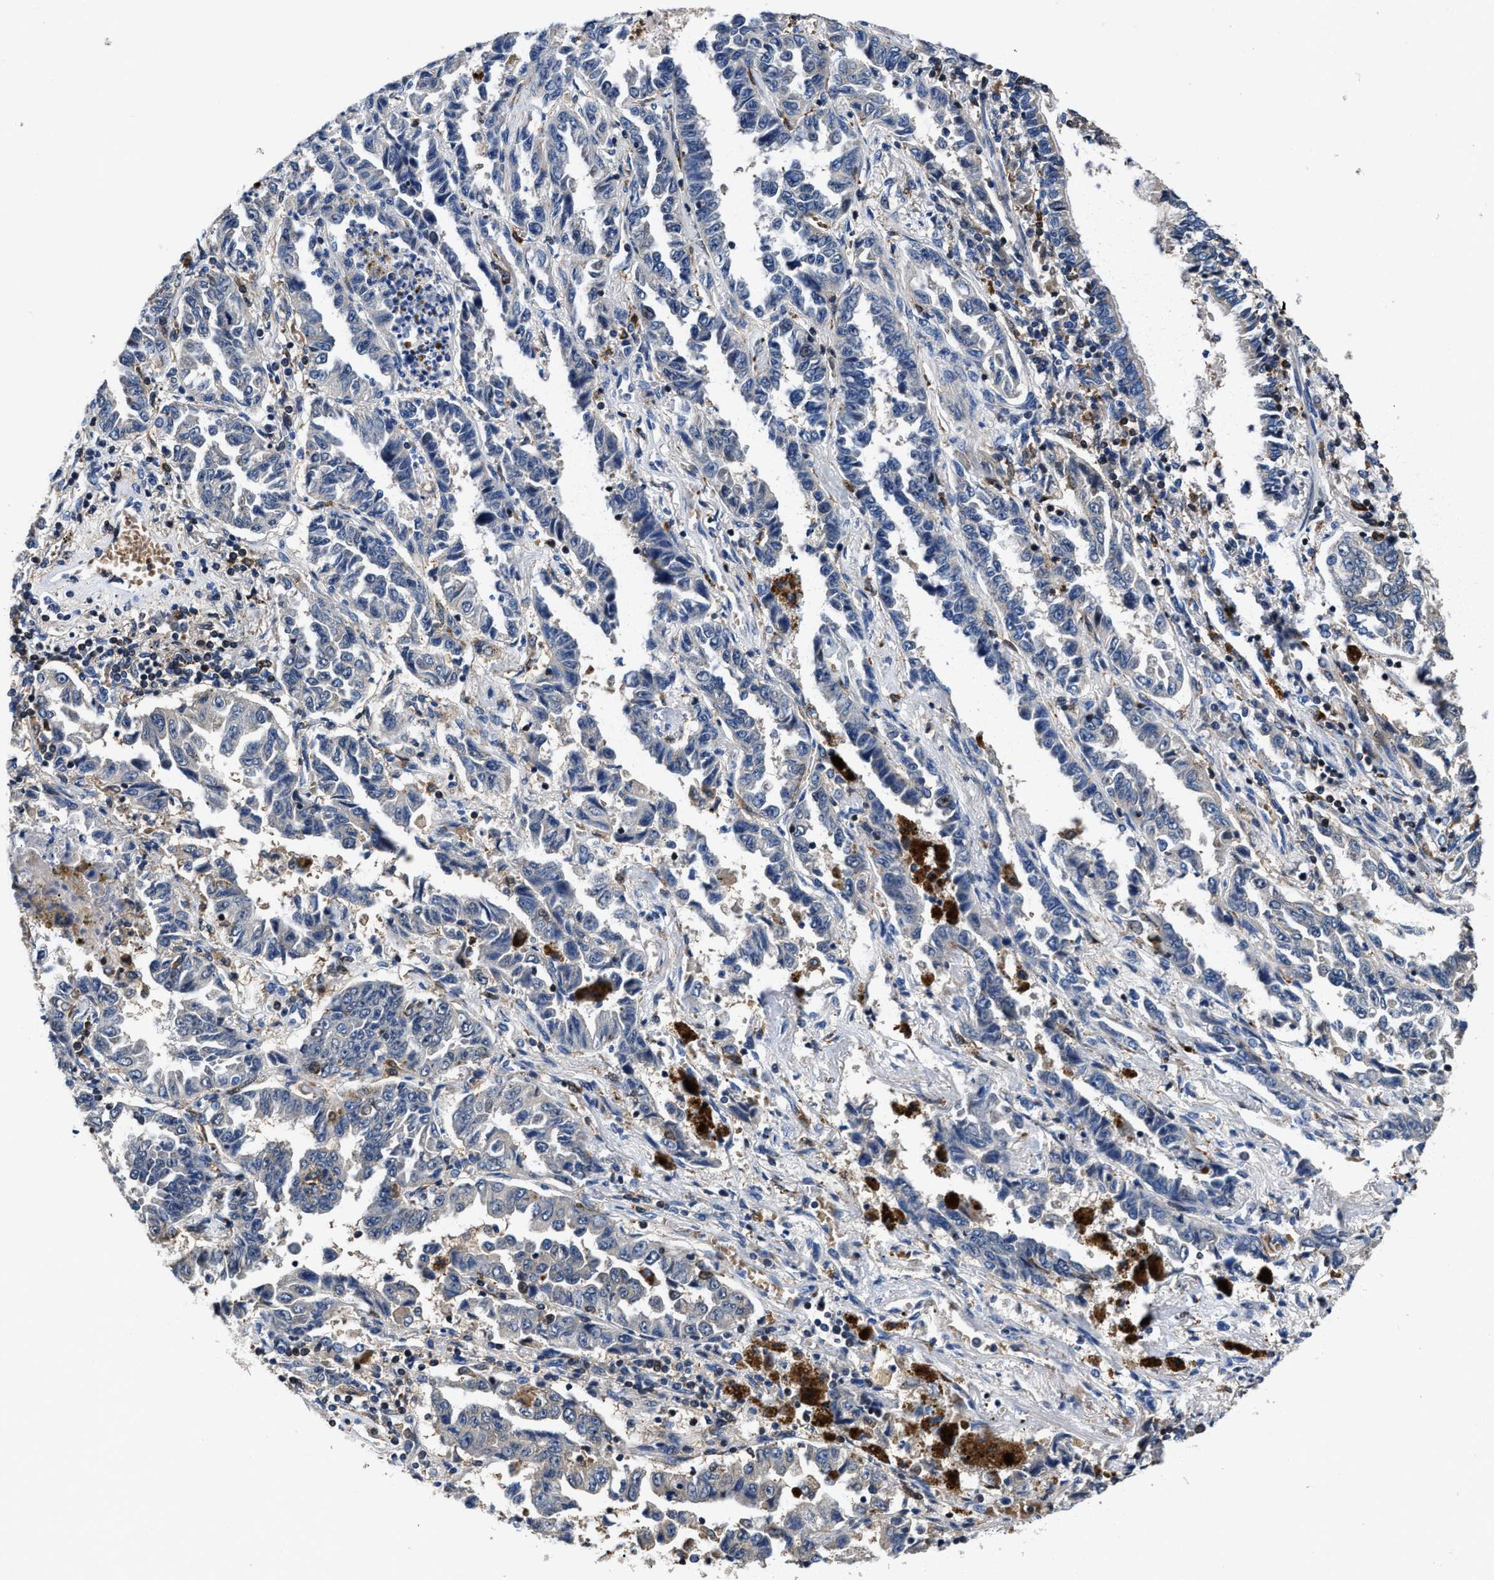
{"staining": {"intensity": "negative", "quantity": "none", "location": "none"}, "tissue": "lung cancer", "cell_type": "Tumor cells", "image_type": "cancer", "snomed": [{"axis": "morphology", "description": "Adenocarcinoma, NOS"}, {"axis": "topography", "description": "Lung"}], "caption": "Immunohistochemistry (IHC) of lung adenocarcinoma demonstrates no positivity in tumor cells. (Brightfield microscopy of DAB (3,3'-diaminobenzidine) immunohistochemistry at high magnification).", "gene": "RGS10", "patient": {"sex": "female", "age": 51}}